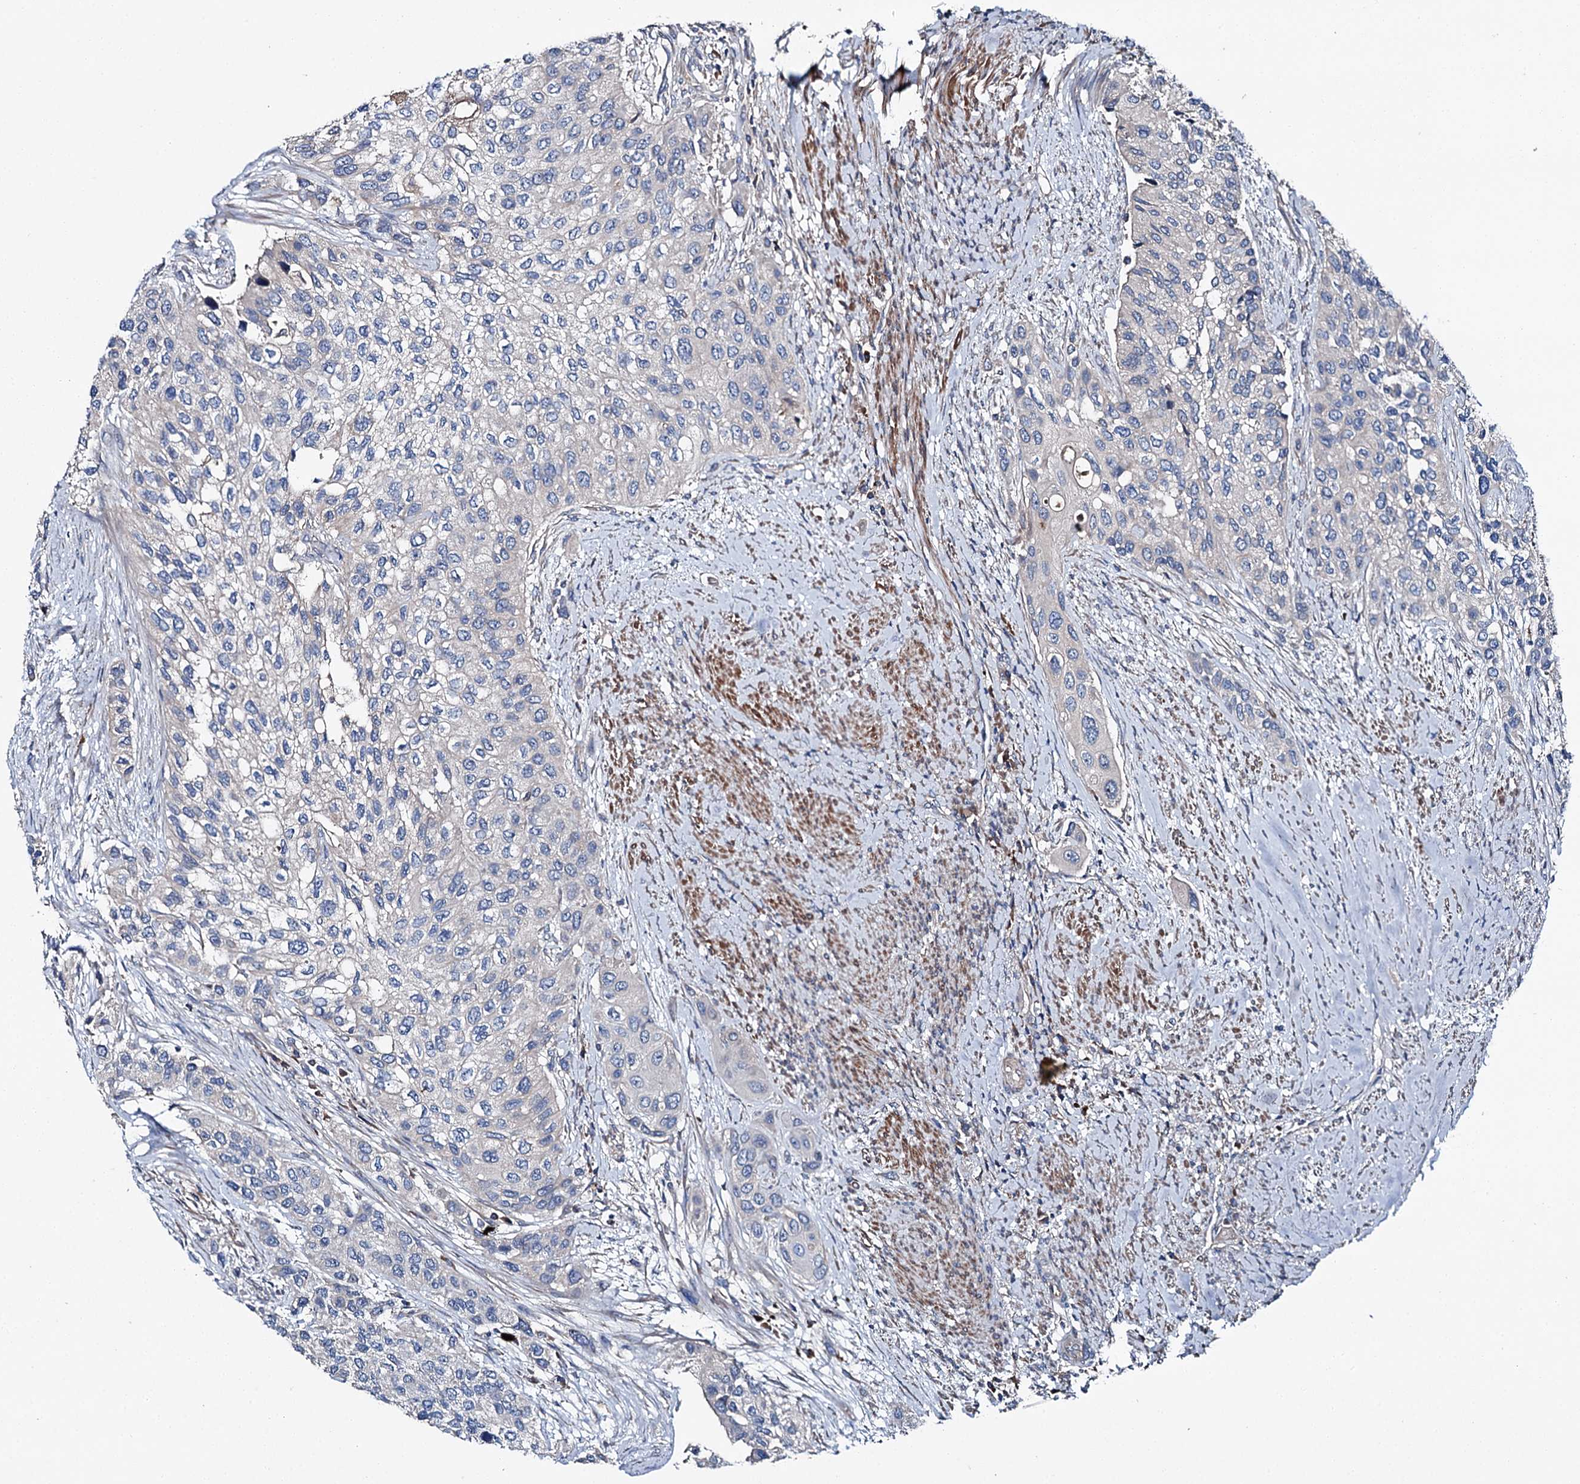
{"staining": {"intensity": "negative", "quantity": "none", "location": "none"}, "tissue": "urothelial cancer", "cell_type": "Tumor cells", "image_type": "cancer", "snomed": [{"axis": "morphology", "description": "Normal tissue, NOS"}, {"axis": "morphology", "description": "Urothelial carcinoma, High grade"}, {"axis": "topography", "description": "Vascular tissue"}, {"axis": "topography", "description": "Urinary bladder"}], "caption": "This is a photomicrograph of immunohistochemistry (IHC) staining of high-grade urothelial carcinoma, which shows no staining in tumor cells.", "gene": "SLC22A25", "patient": {"sex": "female", "age": 56}}